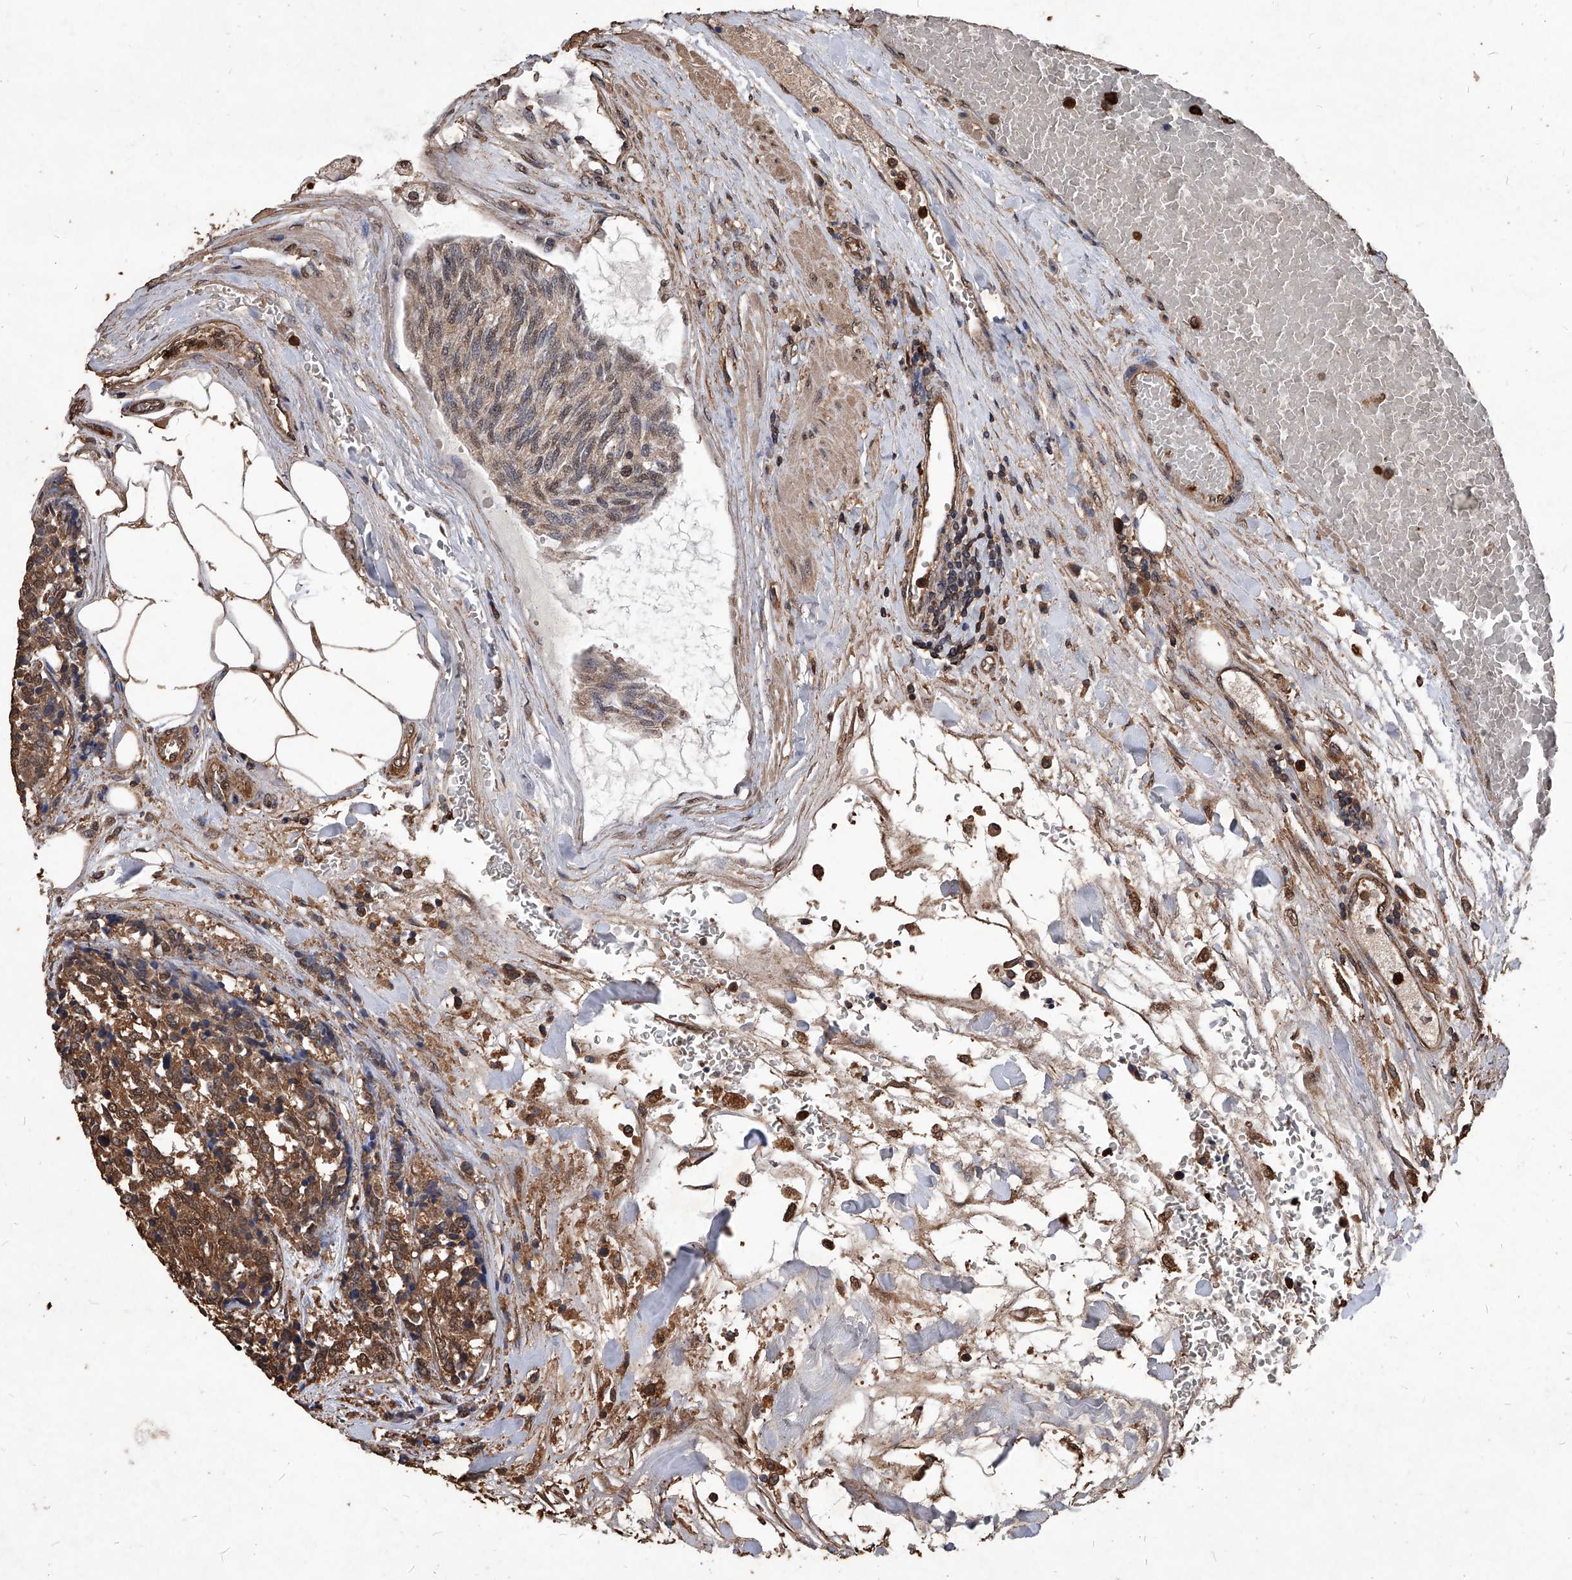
{"staining": {"intensity": "moderate", "quantity": ">75%", "location": "cytoplasmic/membranous"}, "tissue": "carcinoid", "cell_type": "Tumor cells", "image_type": "cancer", "snomed": [{"axis": "morphology", "description": "Carcinoid, malignant, NOS"}, {"axis": "topography", "description": "Pancreas"}], "caption": "Protein expression by immunohistochemistry displays moderate cytoplasmic/membranous expression in about >75% of tumor cells in carcinoid (malignant).", "gene": "UCP2", "patient": {"sex": "female", "age": 54}}